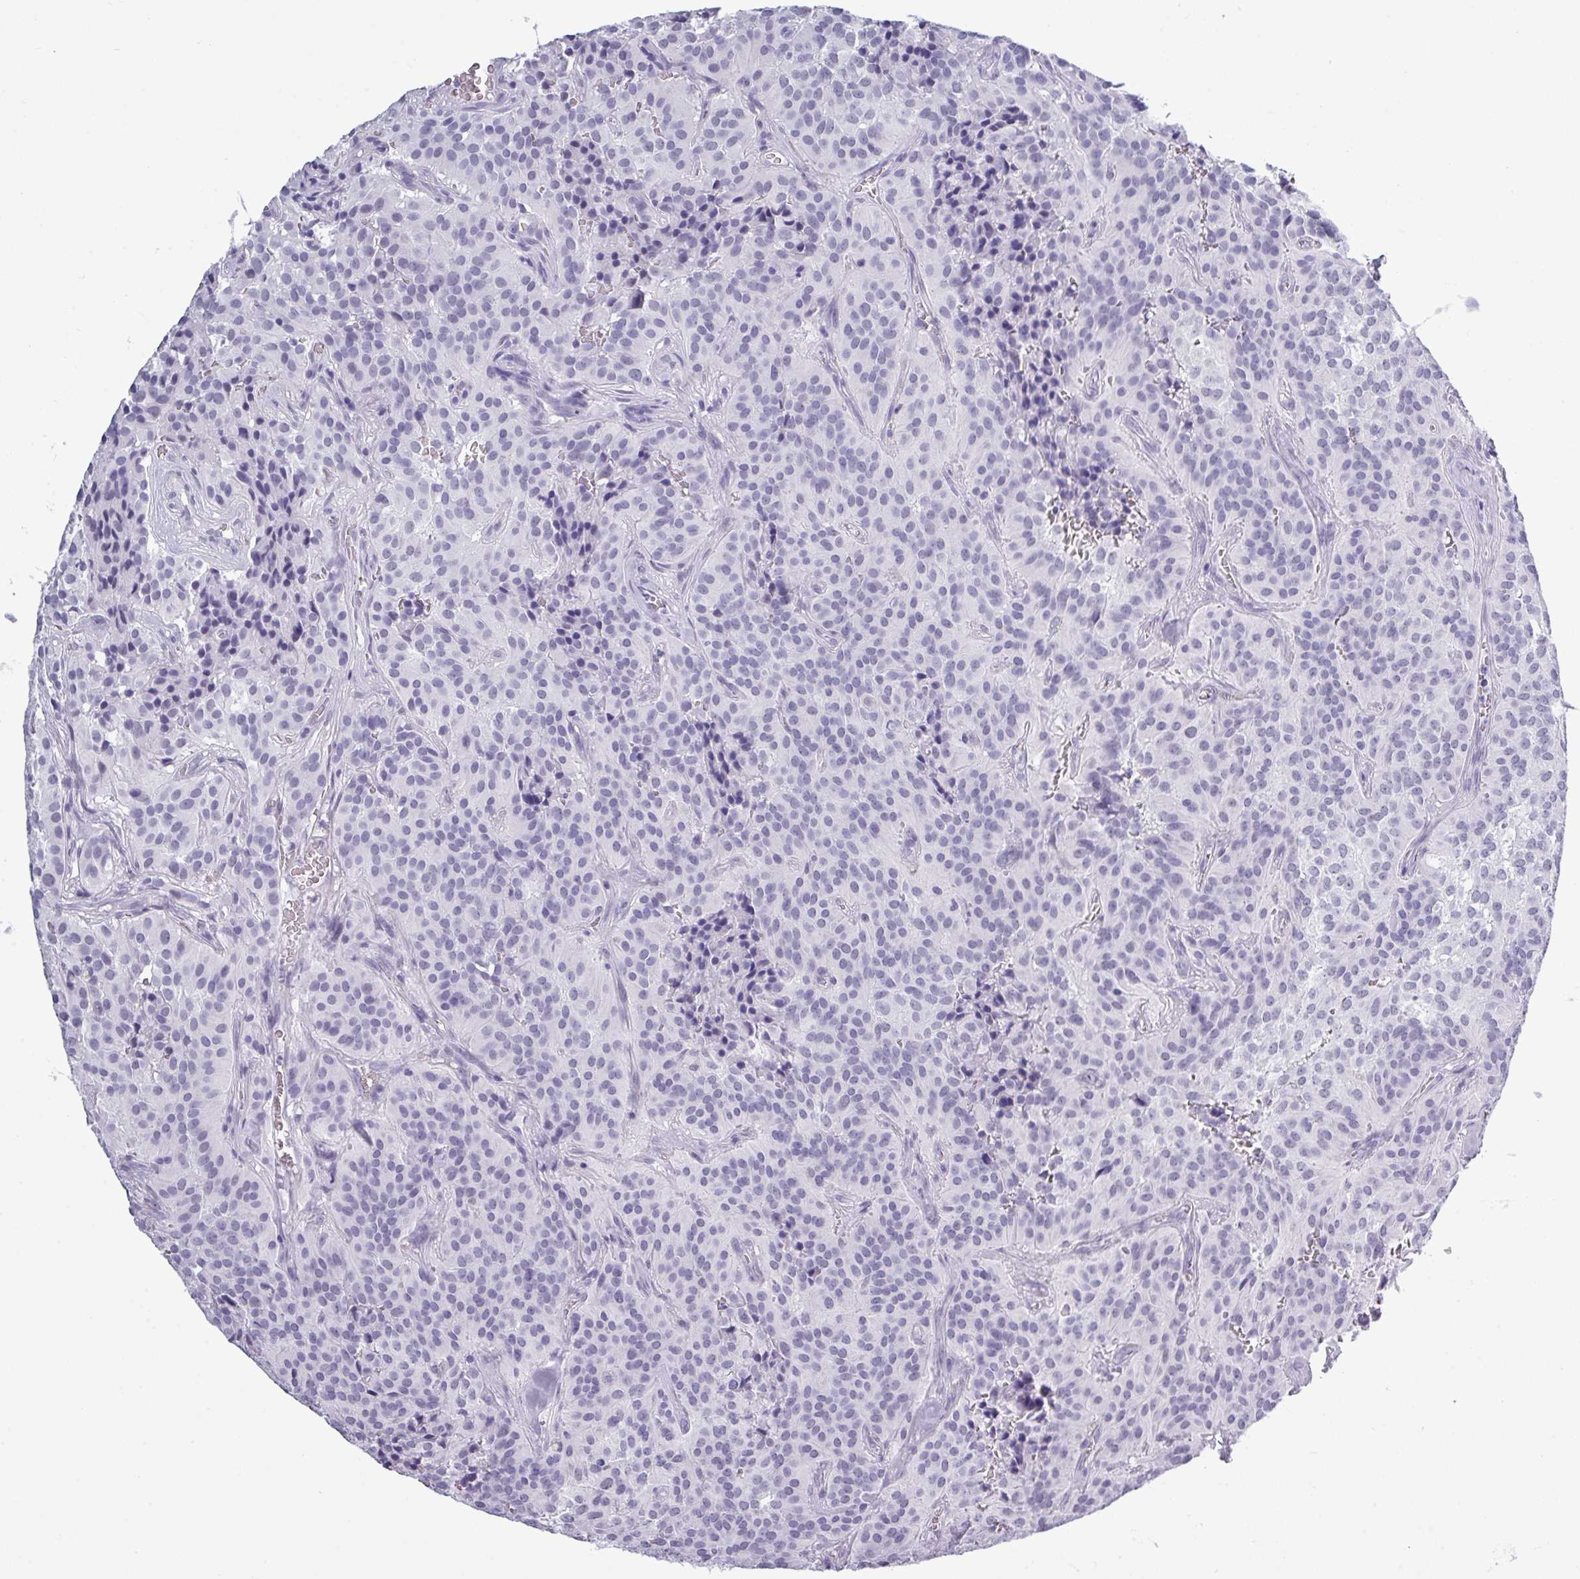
{"staining": {"intensity": "negative", "quantity": "none", "location": "none"}, "tissue": "glioma", "cell_type": "Tumor cells", "image_type": "cancer", "snomed": [{"axis": "morphology", "description": "Glioma, malignant, Low grade"}, {"axis": "topography", "description": "Brain"}], "caption": "This is an immunohistochemistry (IHC) micrograph of malignant glioma (low-grade). There is no staining in tumor cells.", "gene": "SRGAP1", "patient": {"sex": "male", "age": 42}}